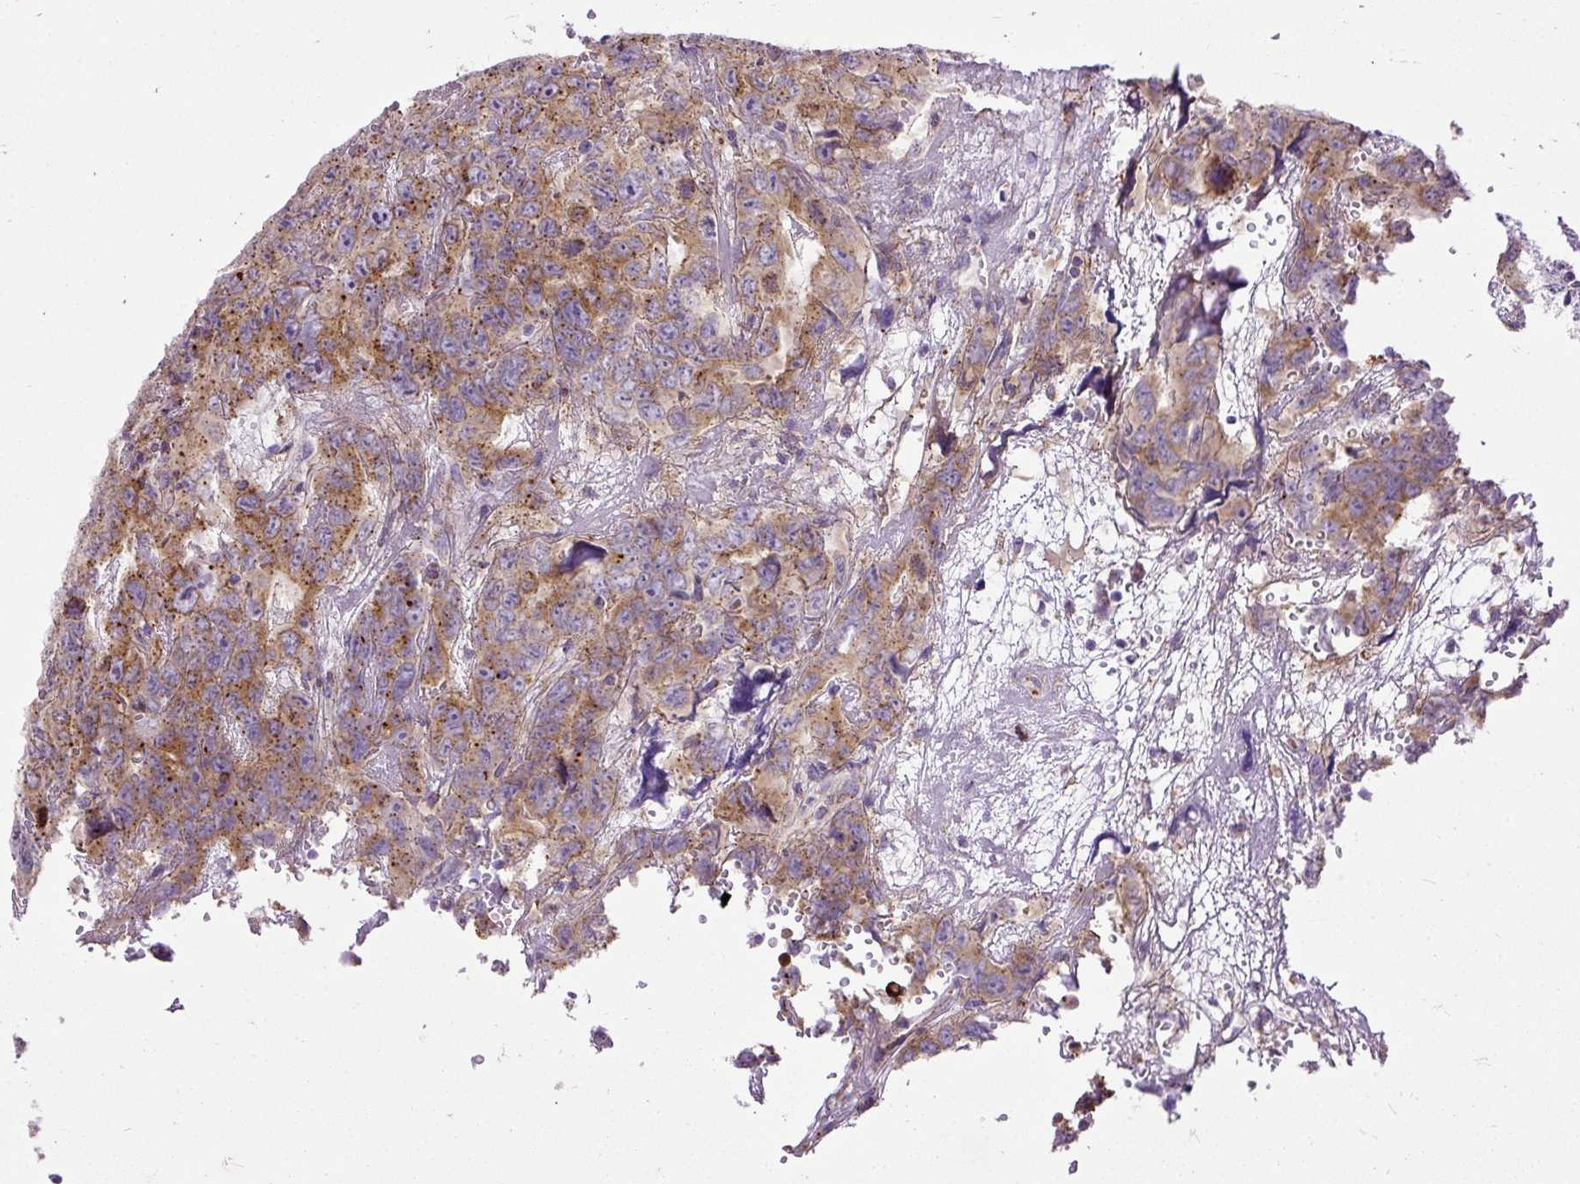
{"staining": {"intensity": "moderate", "quantity": ">75%", "location": "cytoplasmic/membranous"}, "tissue": "testis cancer", "cell_type": "Tumor cells", "image_type": "cancer", "snomed": [{"axis": "morphology", "description": "Carcinoma, Embryonal, NOS"}, {"axis": "topography", "description": "Testis"}], "caption": "Testis cancer (embryonal carcinoma) stained with DAB (3,3'-diaminobenzidine) immunohistochemistry (IHC) displays medium levels of moderate cytoplasmic/membranous positivity in approximately >75% of tumor cells. (DAB (3,3'-diaminobenzidine) IHC with brightfield microscopy, high magnification).", "gene": "CFAP47", "patient": {"sex": "male", "age": 45}}